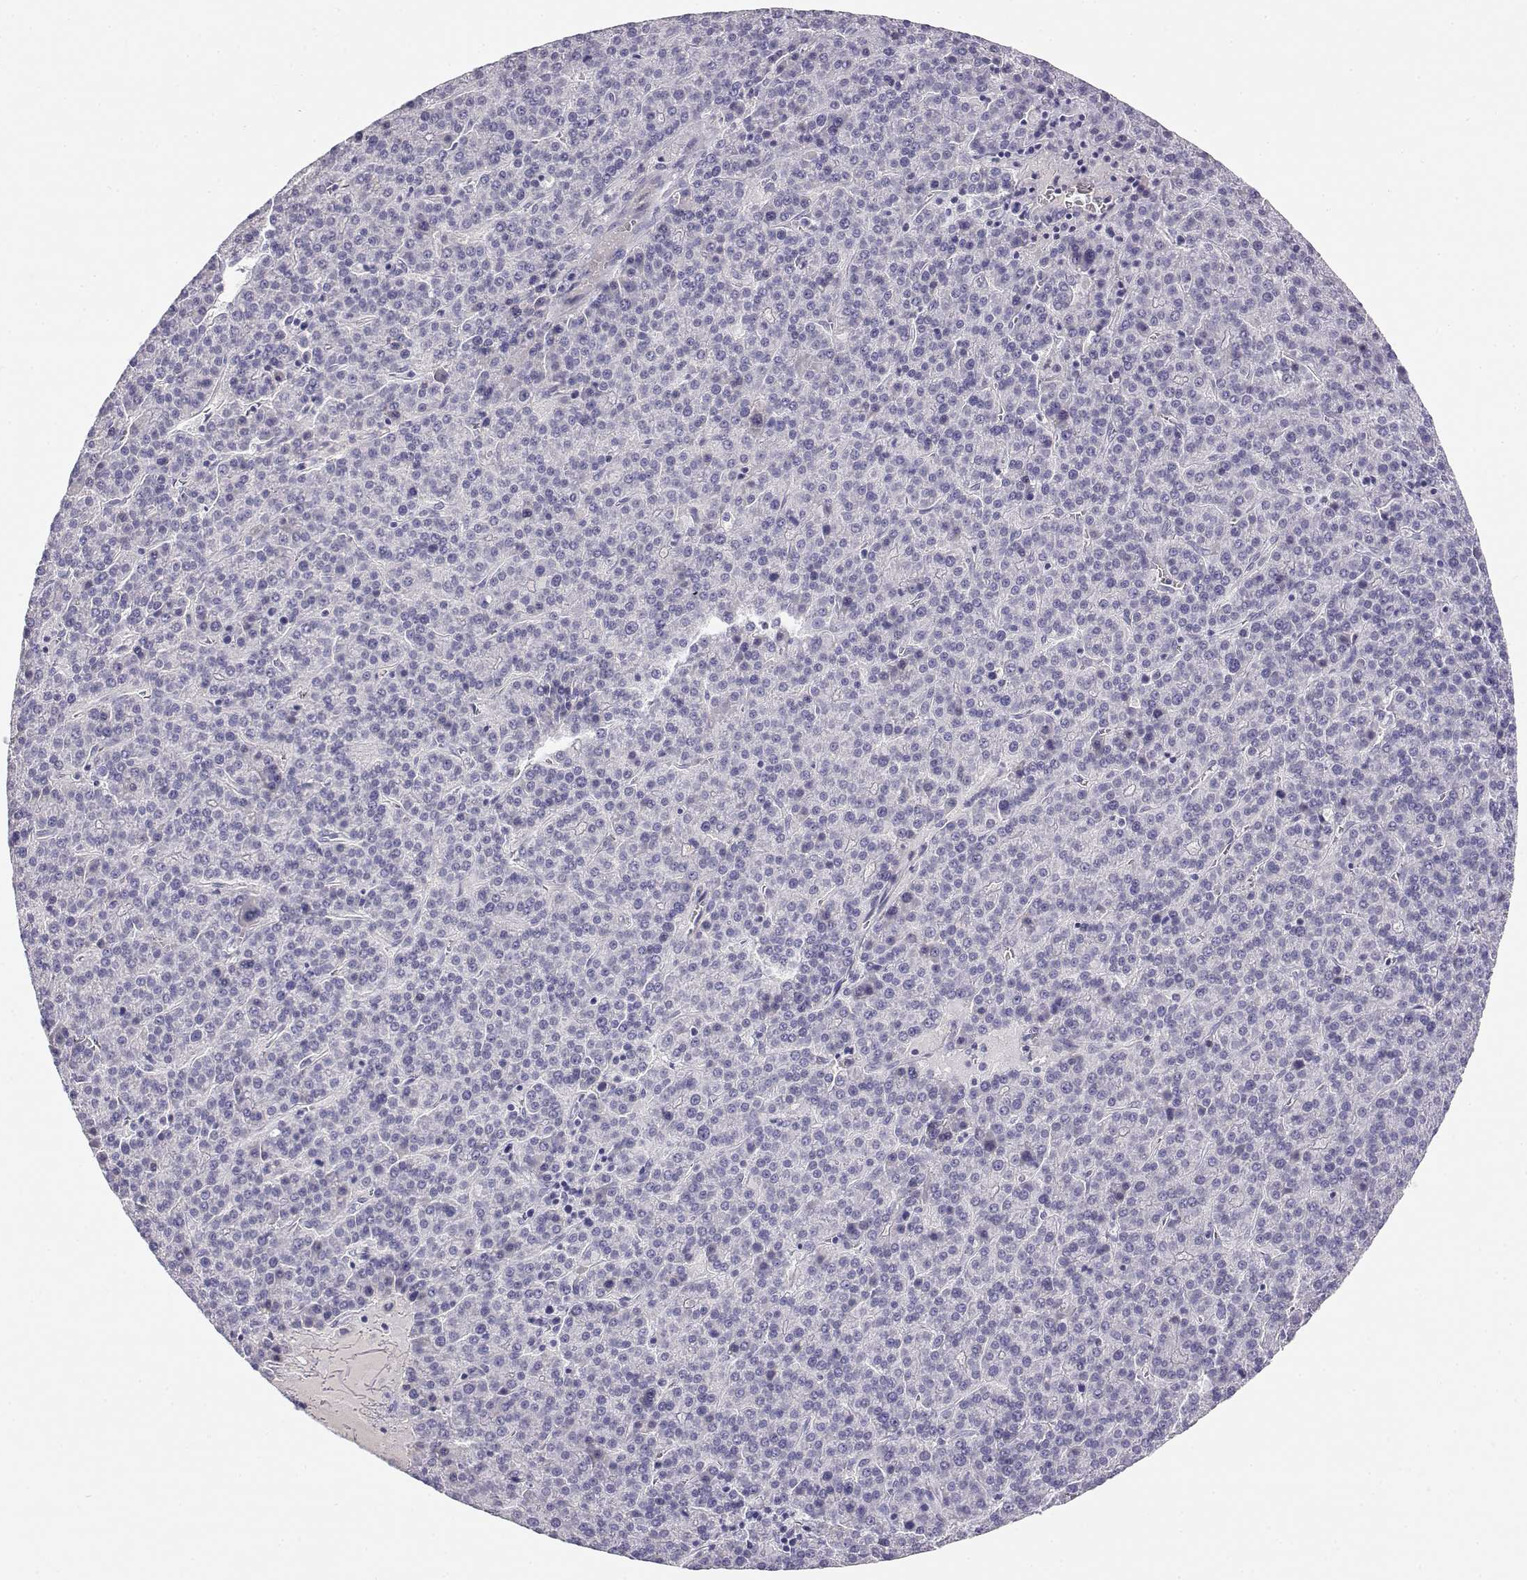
{"staining": {"intensity": "negative", "quantity": "none", "location": "none"}, "tissue": "liver cancer", "cell_type": "Tumor cells", "image_type": "cancer", "snomed": [{"axis": "morphology", "description": "Carcinoma, Hepatocellular, NOS"}, {"axis": "topography", "description": "Liver"}], "caption": "Human hepatocellular carcinoma (liver) stained for a protein using immunohistochemistry shows no positivity in tumor cells.", "gene": "GPR174", "patient": {"sex": "female", "age": 58}}